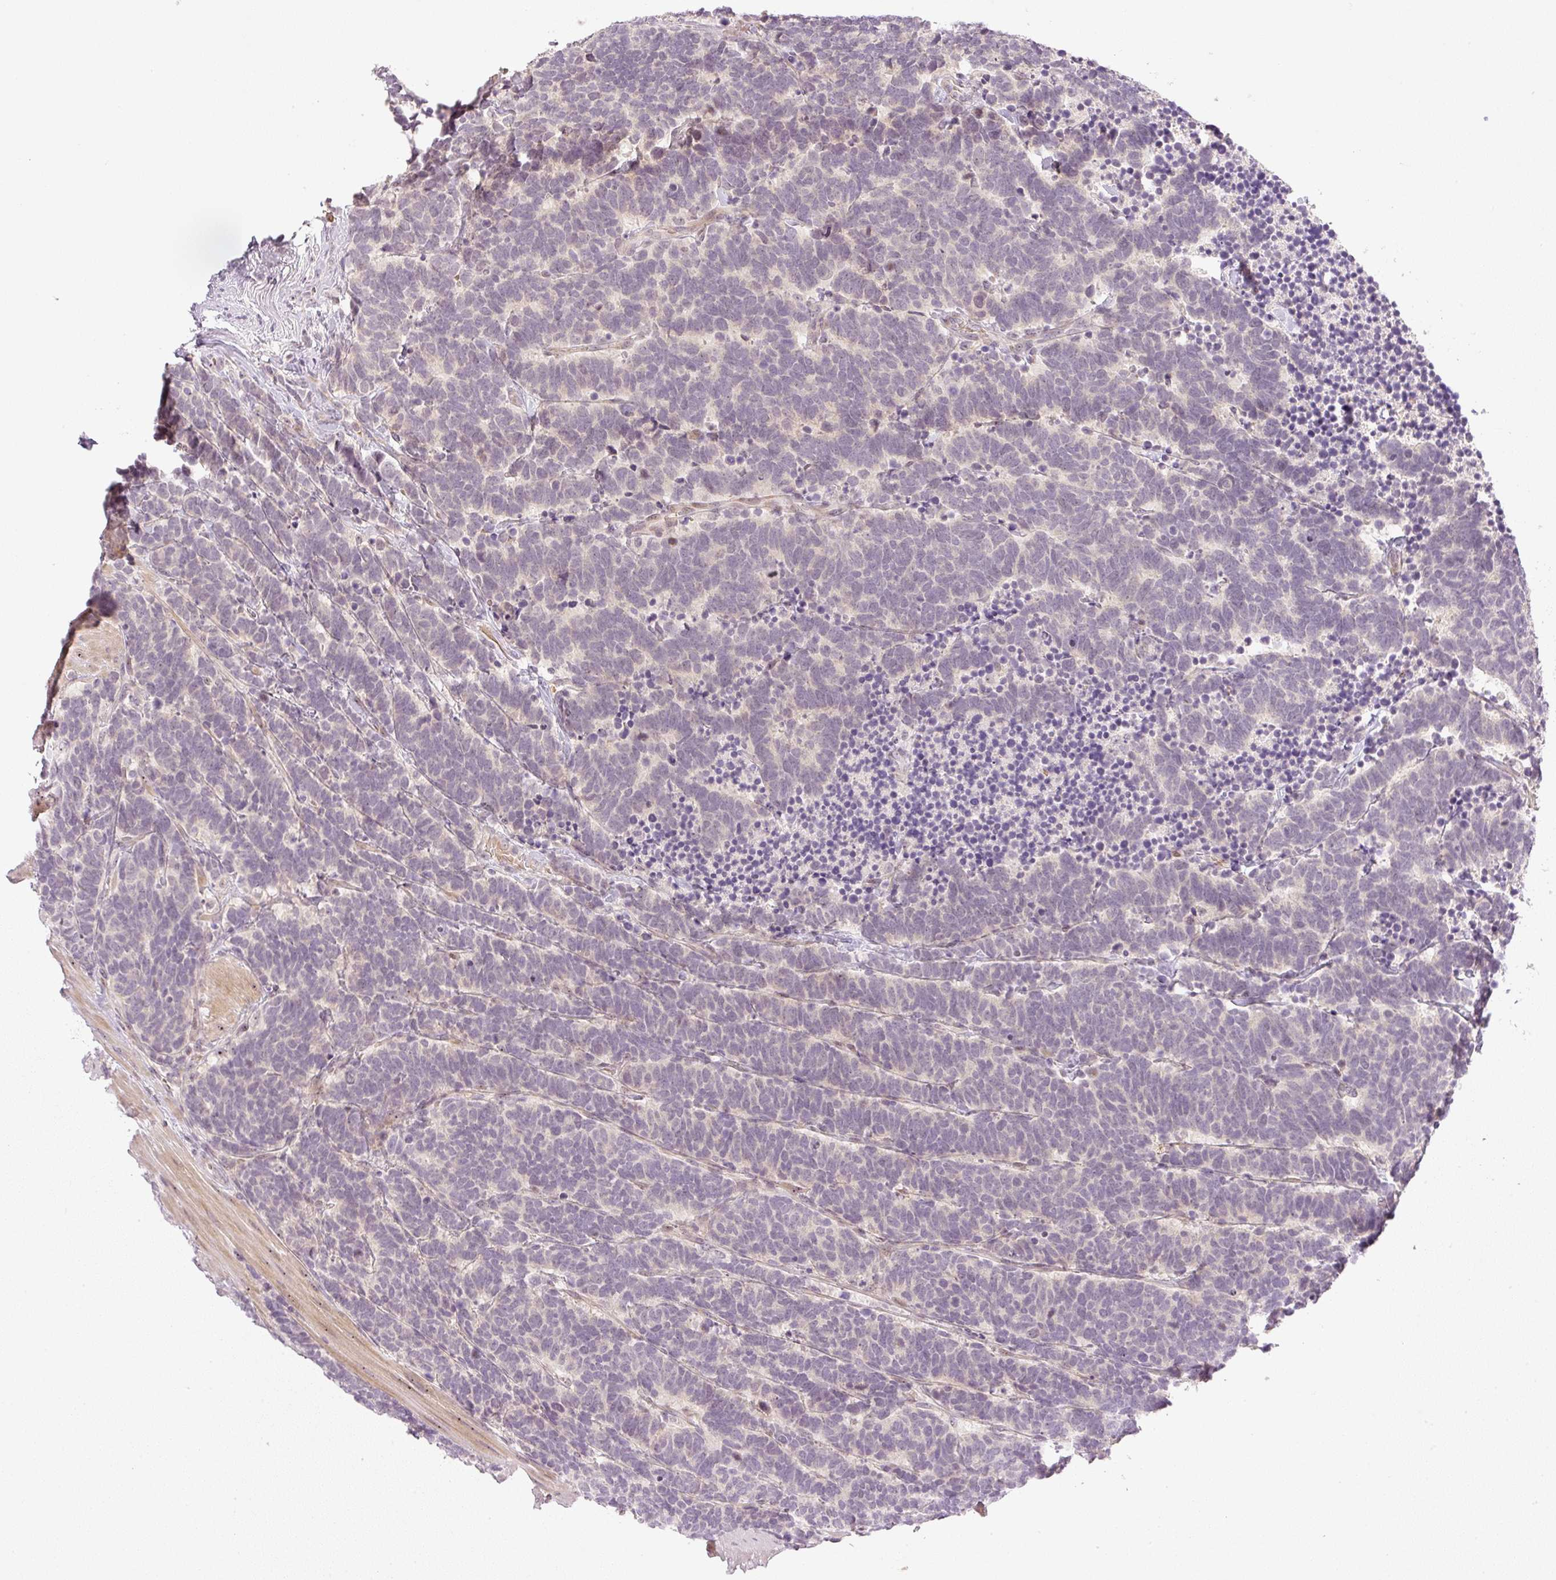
{"staining": {"intensity": "weak", "quantity": "<25%", "location": "nuclear"}, "tissue": "carcinoid", "cell_type": "Tumor cells", "image_type": "cancer", "snomed": [{"axis": "morphology", "description": "Carcinoma, NOS"}, {"axis": "morphology", "description": "Carcinoid, malignant, NOS"}, {"axis": "topography", "description": "Urinary bladder"}], "caption": "Human carcinoid stained for a protein using immunohistochemistry shows no positivity in tumor cells.", "gene": "AAR2", "patient": {"sex": "male", "age": 57}}